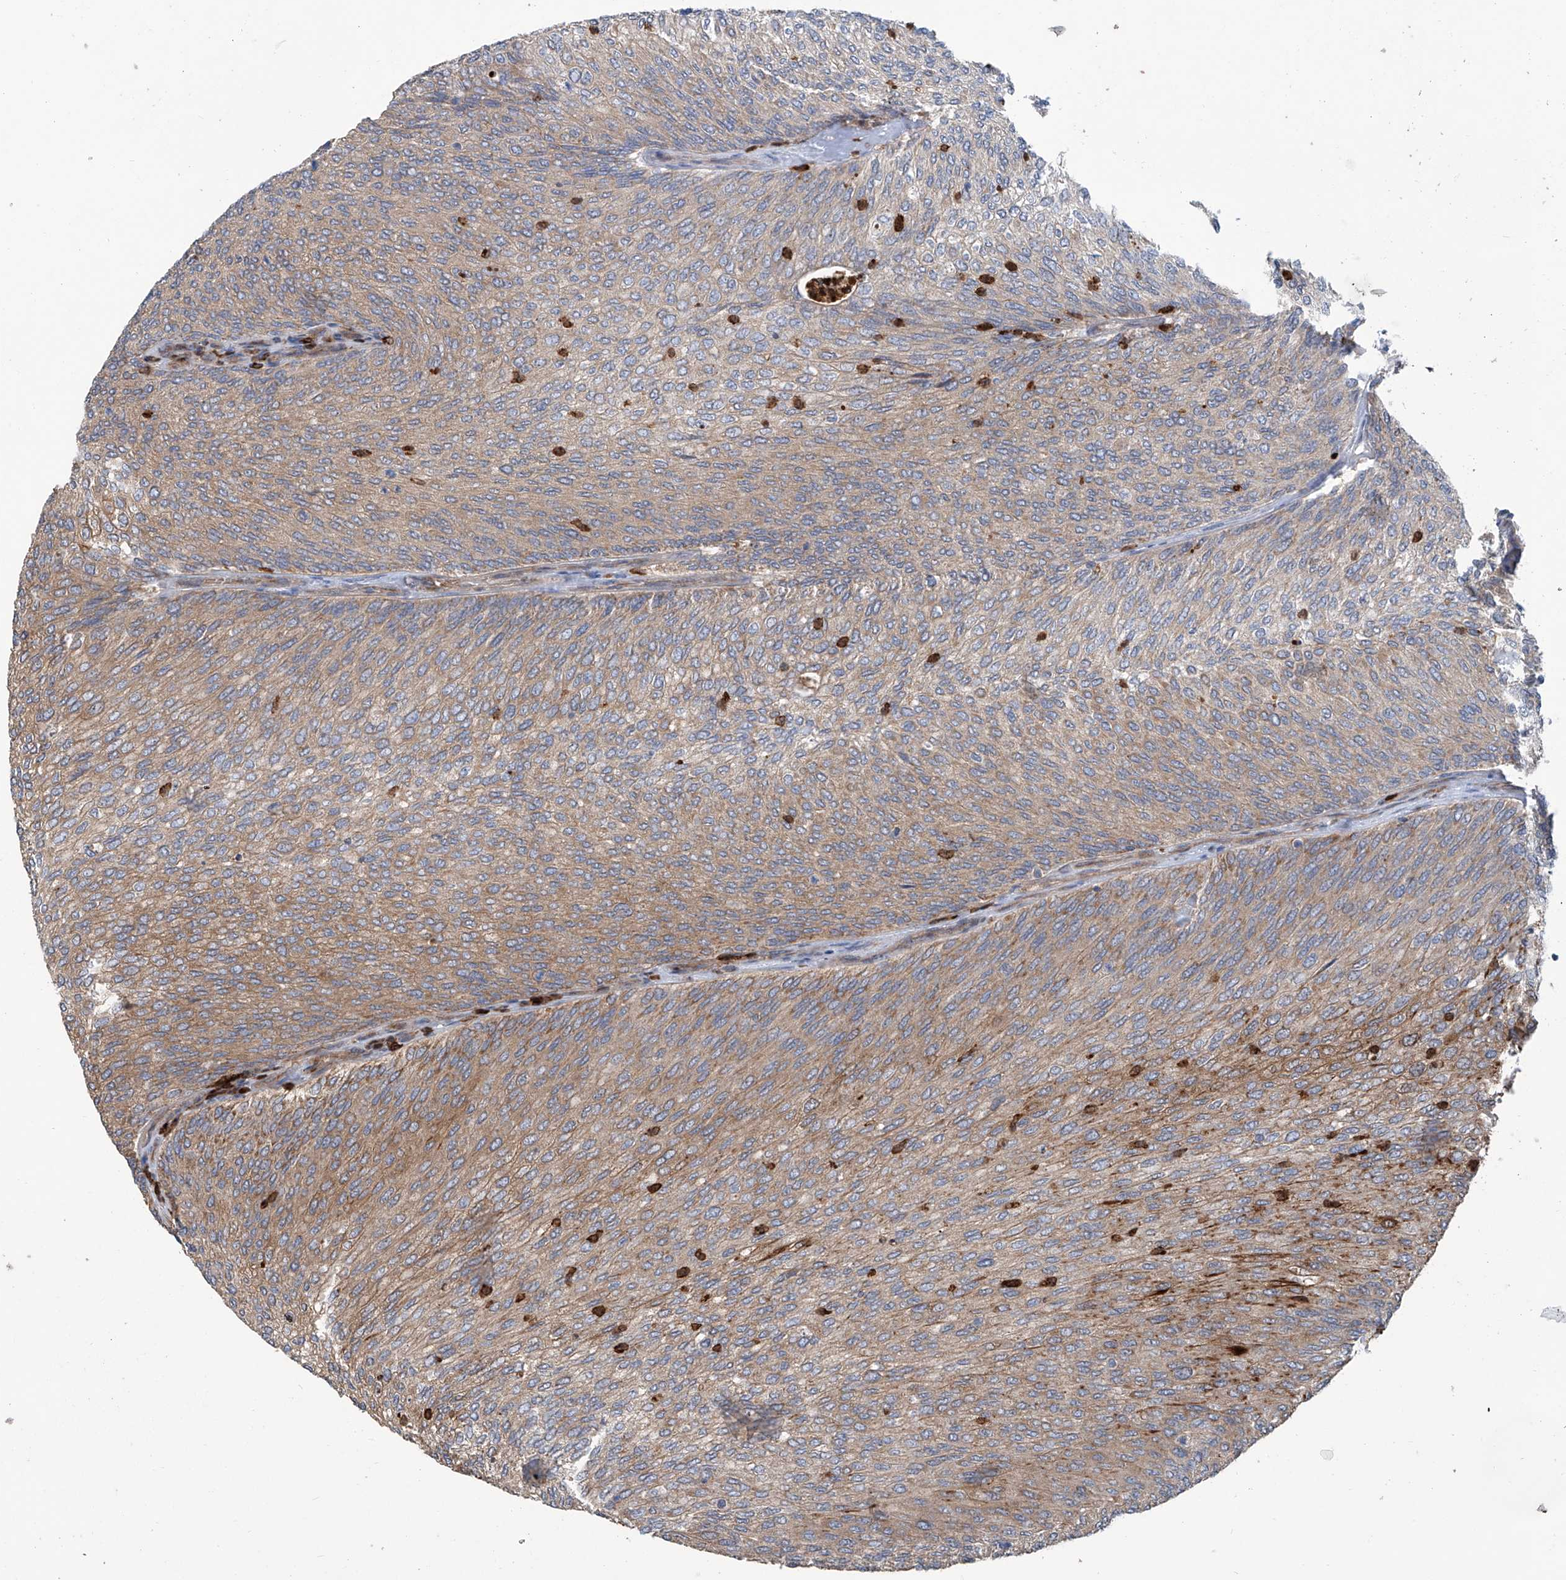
{"staining": {"intensity": "moderate", "quantity": ">75%", "location": "cytoplasmic/membranous"}, "tissue": "urothelial cancer", "cell_type": "Tumor cells", "image_type": "cancer", "snomed": [{"axis": "morphology", "description": "Urothelial carcinoma, Low grade"}, {"axis": "topography", "description": "Urinary bladder"}], "caption": "There is medium levels of moderate cytoplasmic/membranous positivity in tumor cells of urothelial cancer, as demonstrated by immunohistochemical staining (brown color).", "gene": "EIF2D", "patient": {"sex": "female", "age": 79}}